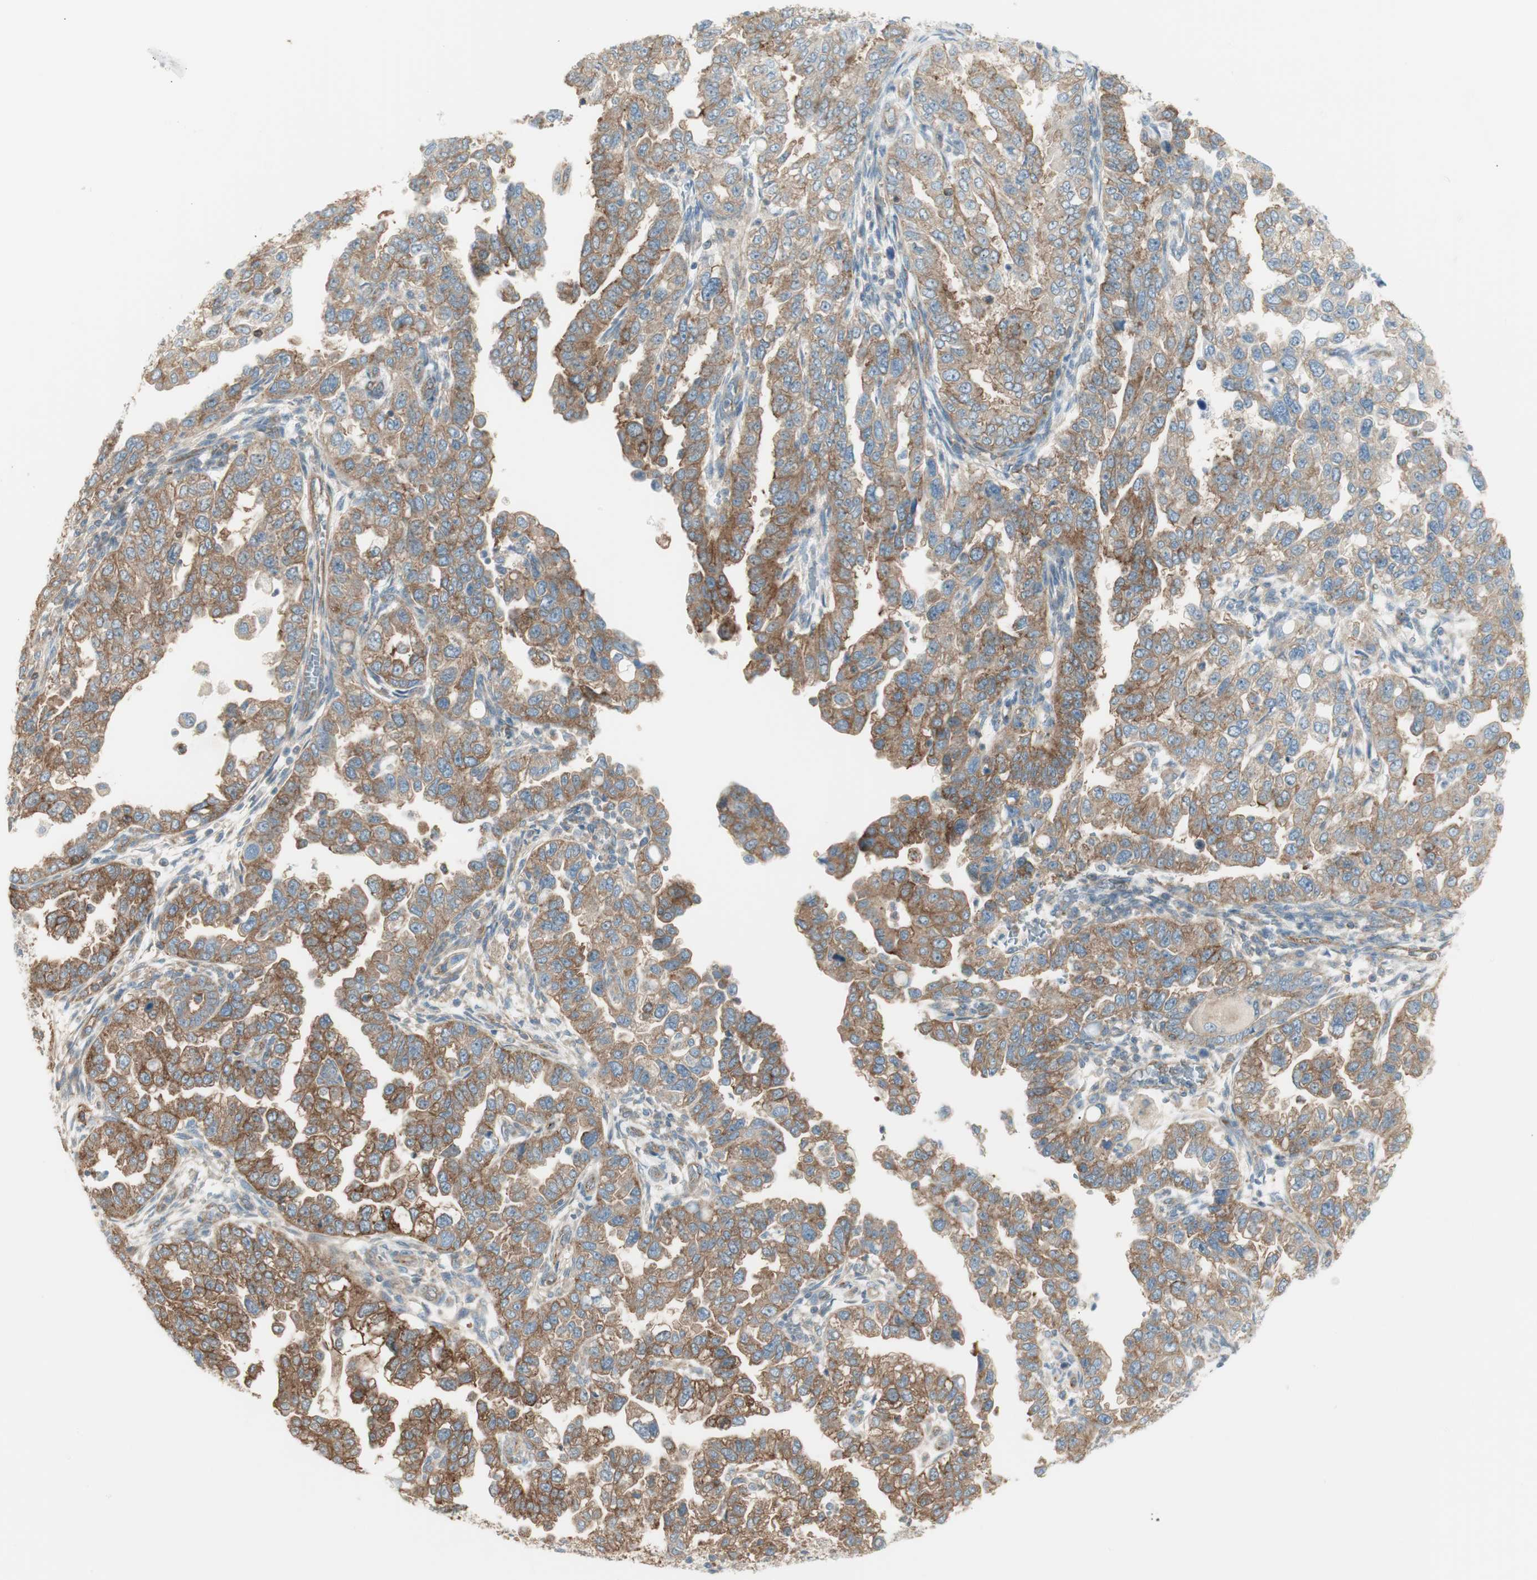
{"staining": {"intensity": "moderate", "quantity": ">75%", "location": "cytoplasmic/membranous"}, "tissue": "endometrial cancer", "cell_type": "Tumor cells", "image_type": "cancer", "snomed": [{"axis": "morphology", "description": "Adenocarcinoma, NOS"}, {"axis": "topography", "description": "Endometrium"}], "caption": "Immunohistochemical staining of endometrial cancer displays medium levels of moderate cytoplasmic/membranous protein positivity in approximately >75% of tumor cells.", "gene": "AGFG1", "patient": {"sex": "female", "age": 85}}